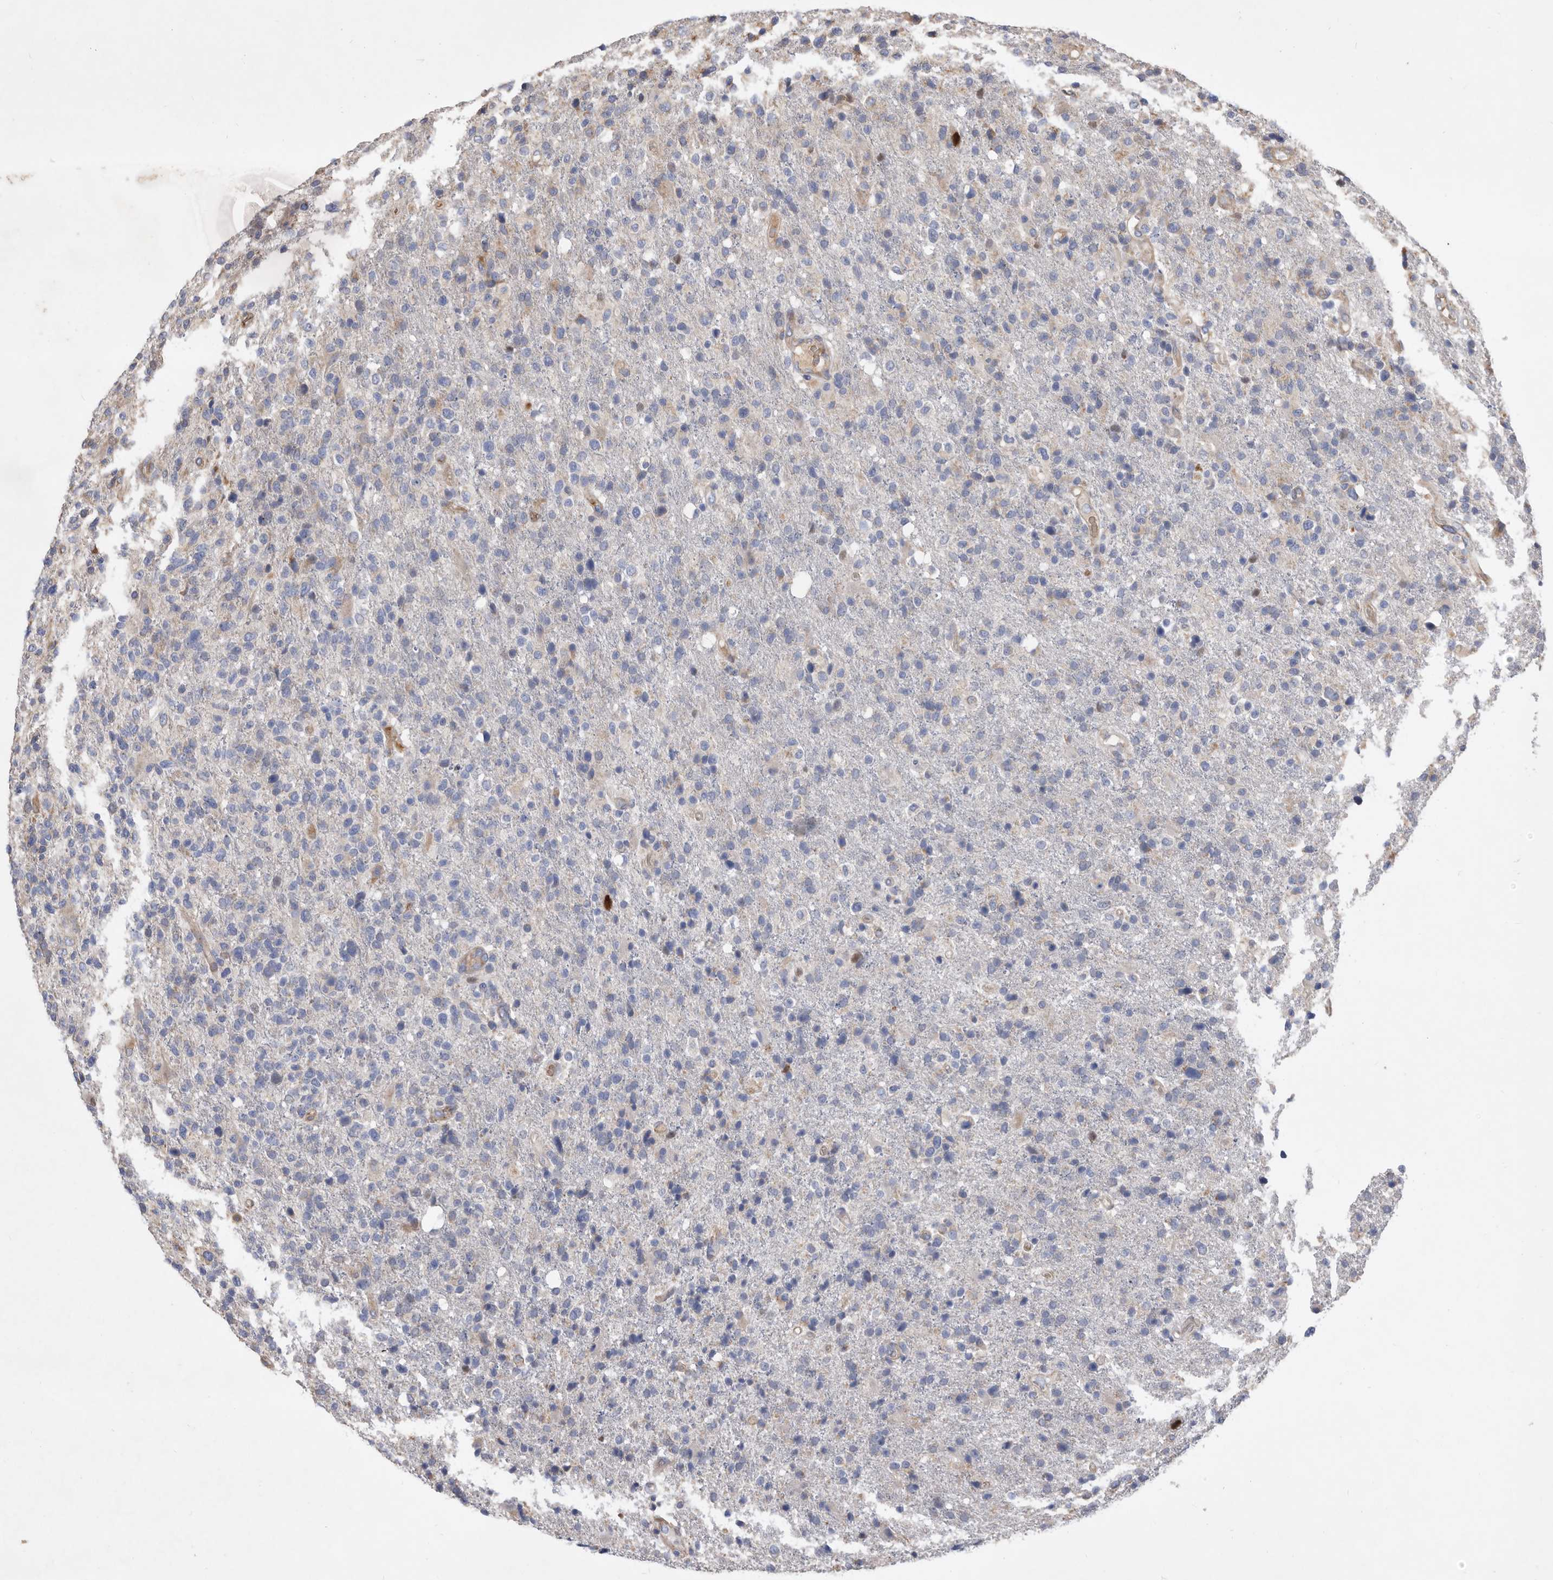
{"staining": {"intensity": "negative", "quantity": "none", "location": "none"}, "tissue": "glioma", "cell_type": "Tumor cells", "image_type": "cancer", "snomed": [{"axis": "morphology", "description": "Glioma, malignant, High grade"}, {"axis": "topography", "description": "Brain"}], "caption": "IHC histopathology image of human glioma stained for a protein (brown), which exhibits no expression in tumor cells. (Stains: DAB (3,3'-diaminobenzidine) immunohistochemistry with hematoxylin counter stain, Microscopy: brightfield microscopy at high magnification).", "gene": "ATP13A3", "patient": {"sex": "male", "age": 72}}